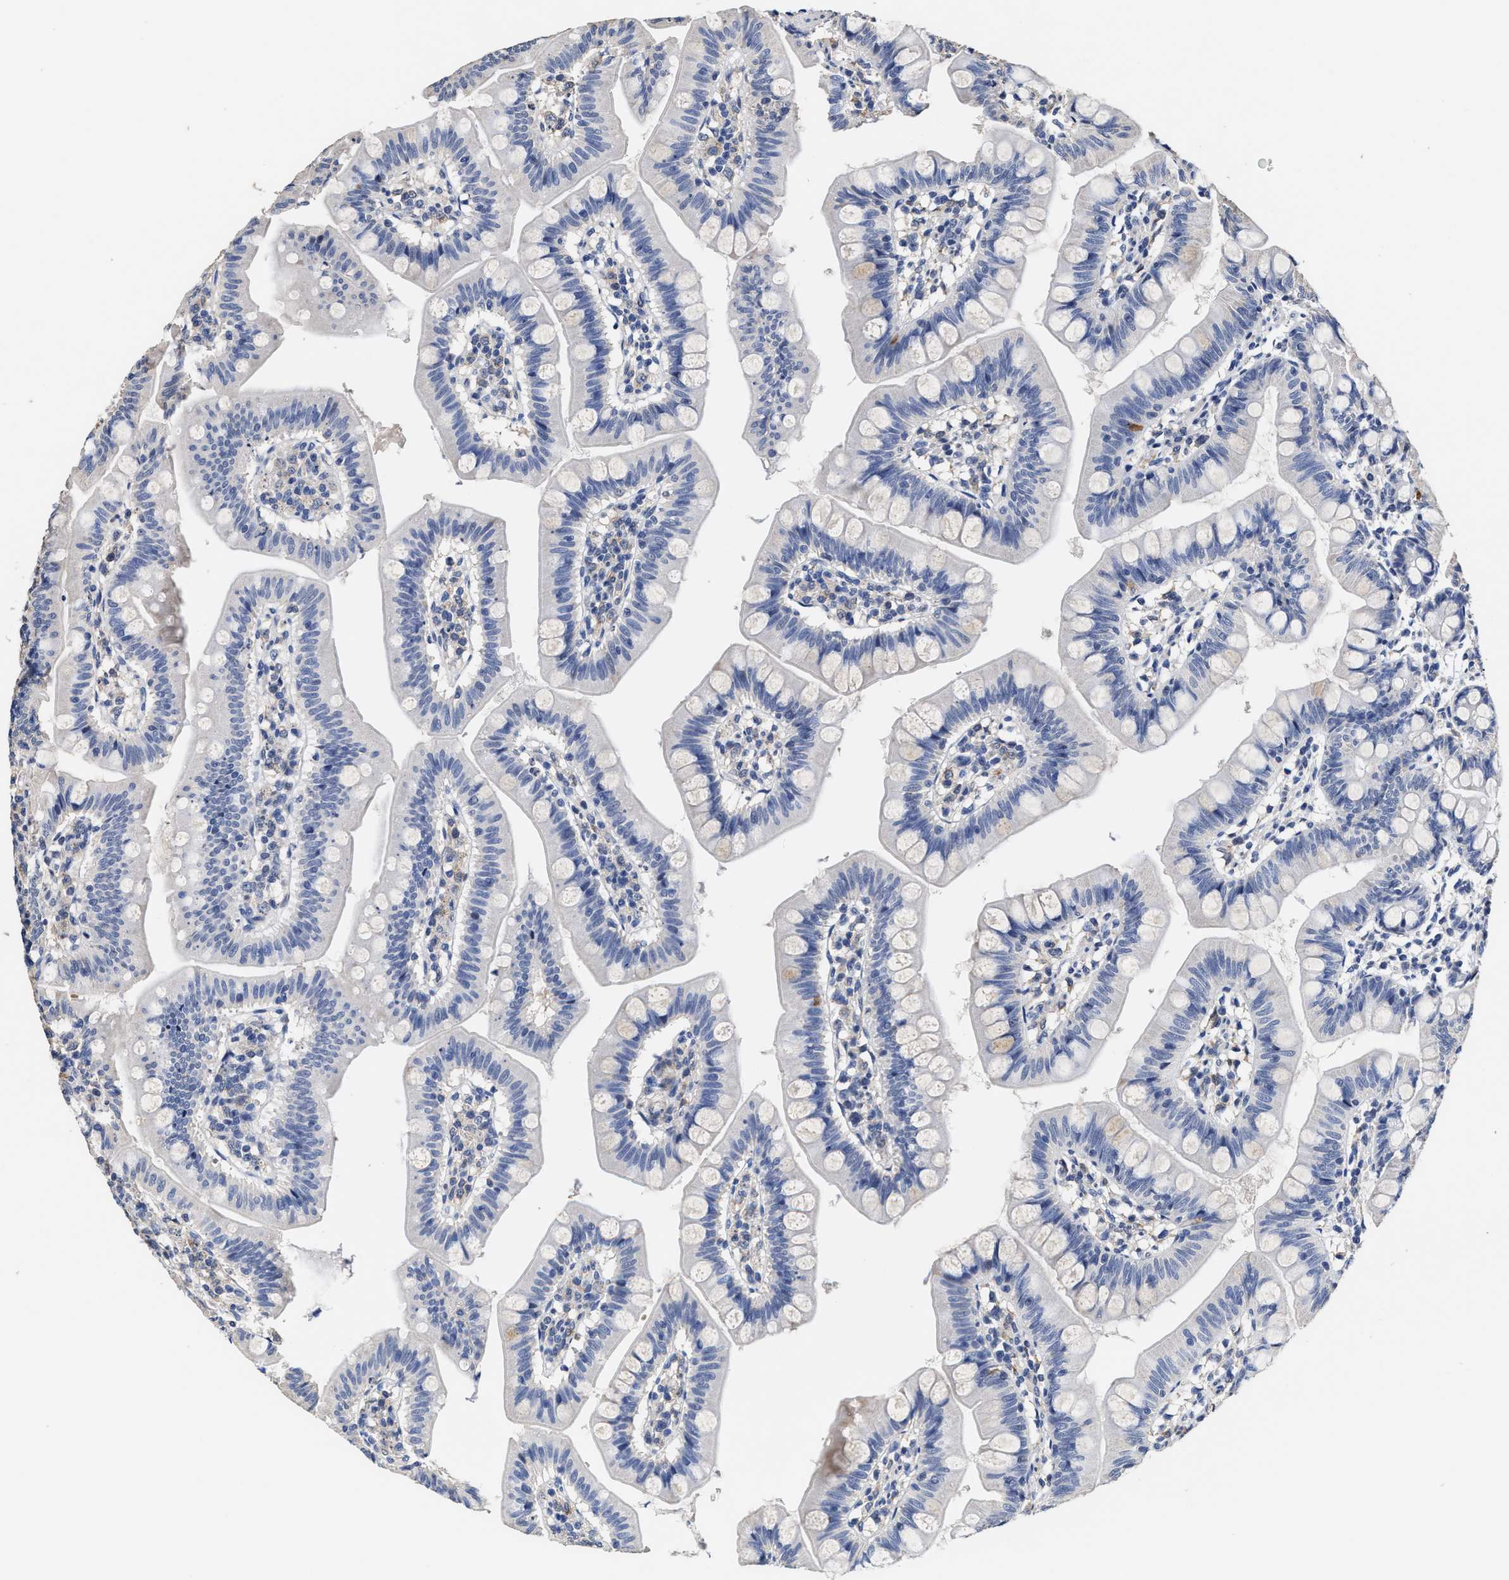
{"staining": {"intensity": "weak", "quantity": "25%-75%", "location": "cytoplasmic/membranous"}, "tissue": "small intestine", "cell_type": "Glandular cells", "image_type": "normal", "snomed": [{"axis": "morphology", "description": "Normal tissue, NOS"}, {"axis": "topography", "description": "Small intestine"}], "caption": "IHC (DAB) staining of unremarkable human small intestine exhibits weak cytoplasmic/membranous protein expression in approximately 25%-75% of glandular cells.", "gene": "ZFAT", "patient": {"sex": "male", "age": 7}}